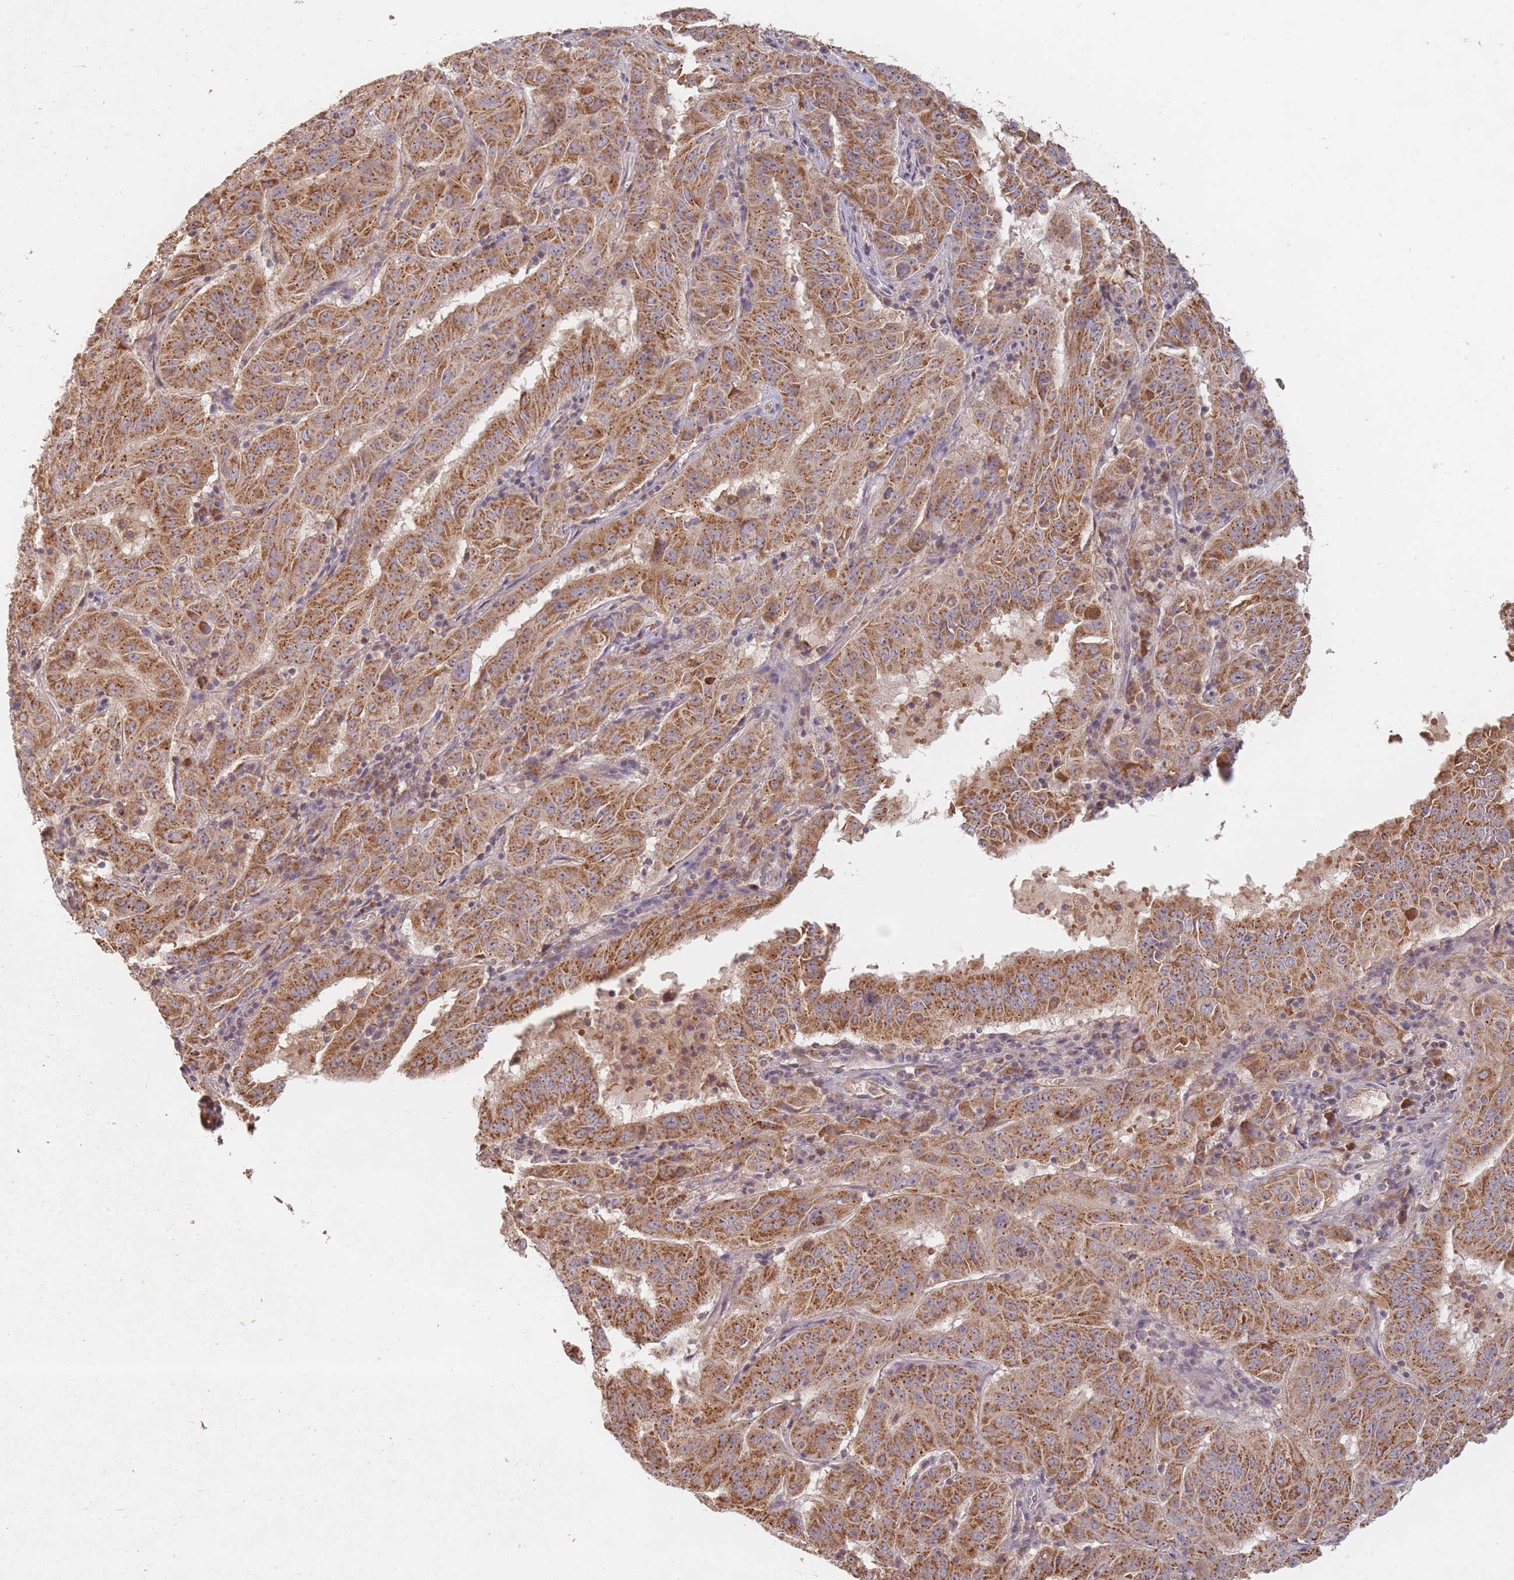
{"staining": {"intensity": "strong", "quantity": ">75%", "location": "cytoplasmic/membranous"}, "tissue": "pancreatic cancer", "cell_type": "Tumor cells", "image_type": "cancer", "snomed": [{"axis": "morphology", "description": "Adenocarcinoma, NOS"}, {"axis": "topography", "description": "Pancreas"}], "caption": "About >75% of tumor cells in pancreatic cancer (adenocarcinoma) demonstrate strong cytoplasmic/membranous protein positivity as visualized by brown immunohistochemical staining.", "gene": "OR2M4", "patient": {"sex": "male", "age": 63}}